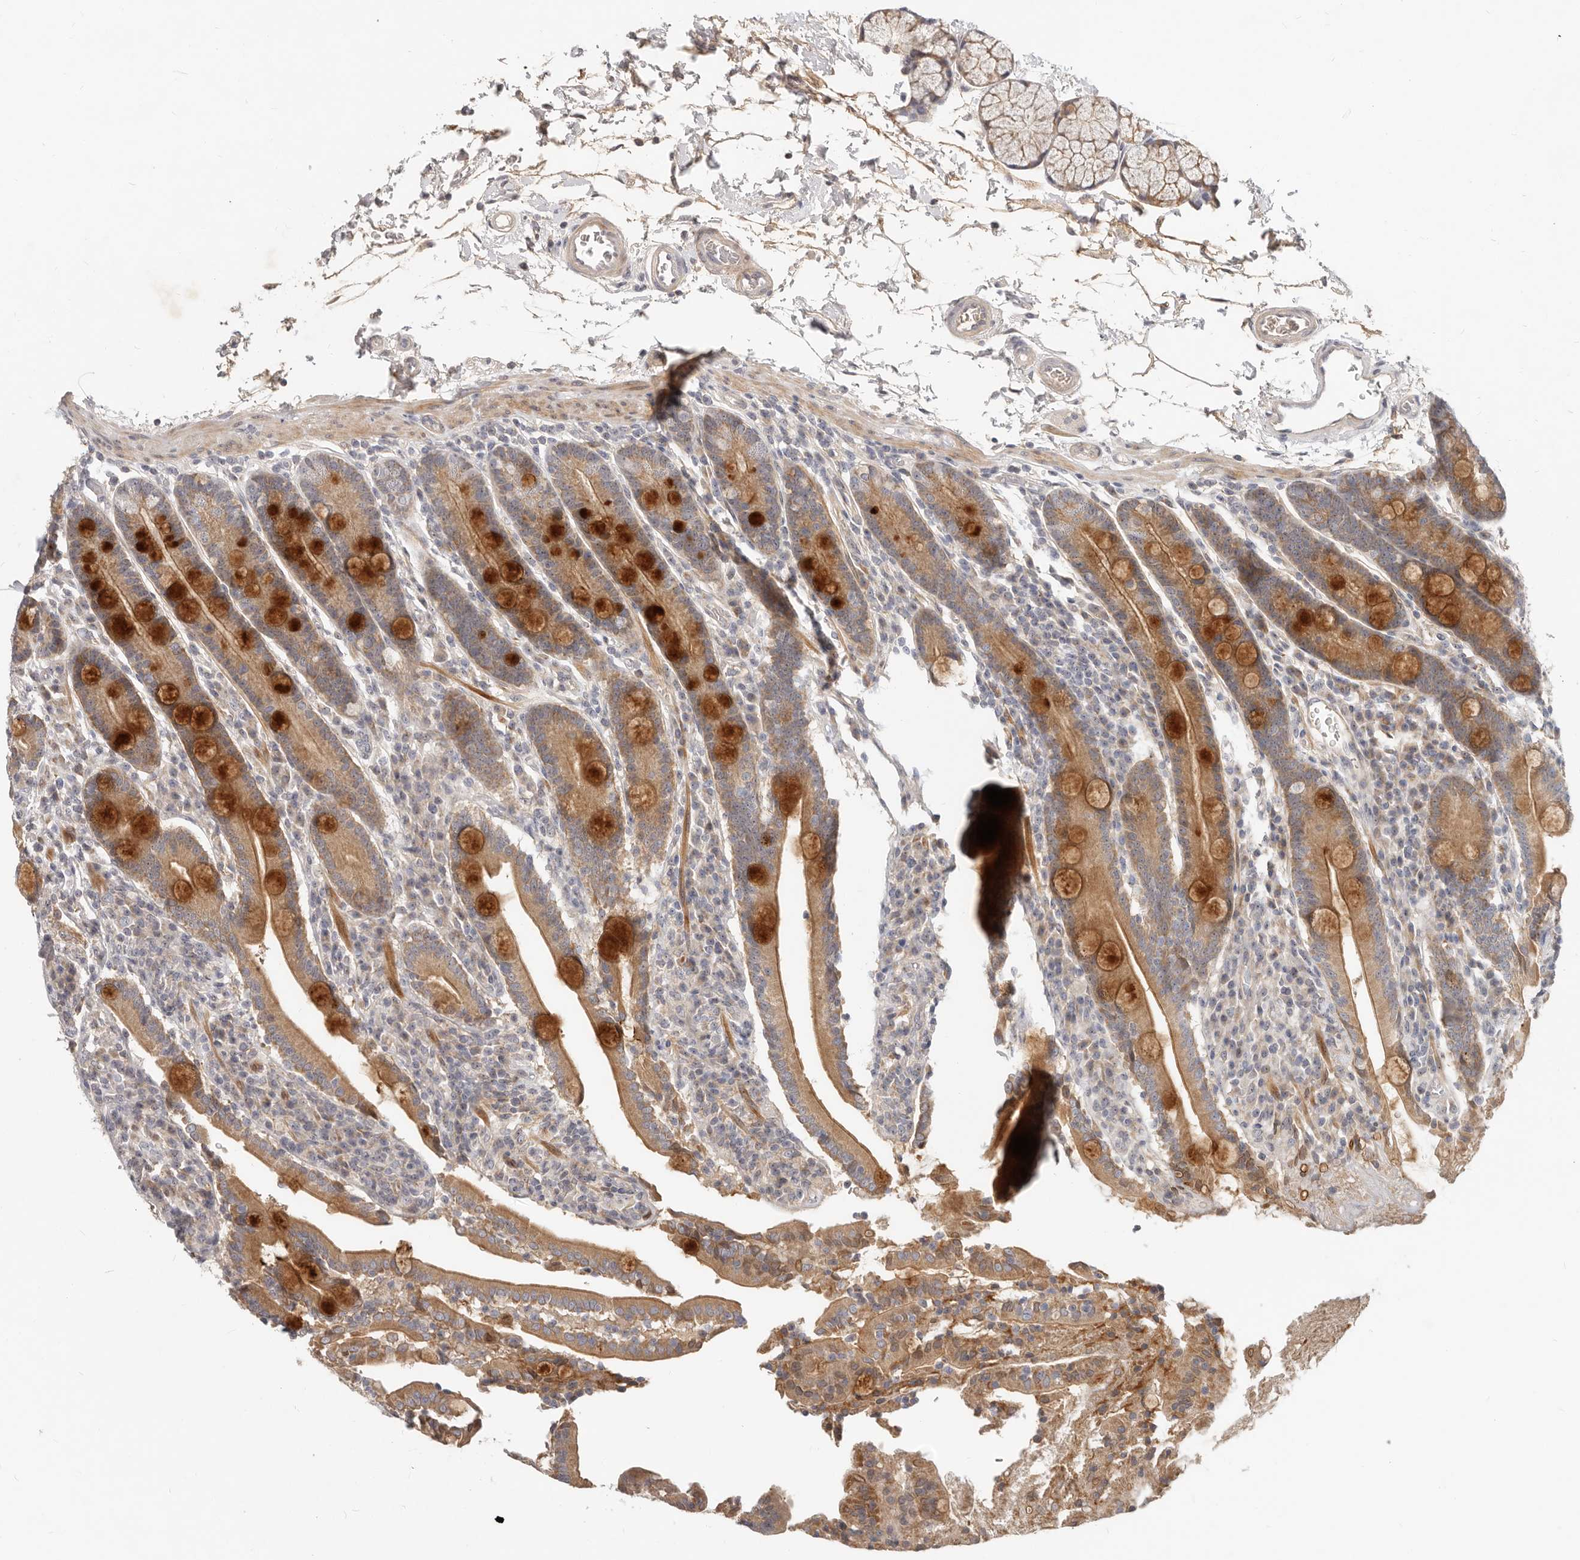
{"staining": {"intensity": "strong", "quantity": ">75%", "location": "cytoplasmic/membranous"}, "tissue": "duodenum", "cell_type": "Glandular cells", "image_type": "normal", "snomed": [{"axis": "morphology", "description": "Normal tissue, NOS"}, {"axis": "topography", "description": "Duodenum"}], "caption": "Normal duodenum shows strong cytoplasmic/membranous positivity in approximately >75% of glandular cells The staining is performed using DAB (3,3'-diaminobenzidine) brown chromogen to label protein expression. The nuclei are counter-stained blue using hematoxylin..", "gene": "MICALL2", "patient": {"sex": "male", "age": 35}}